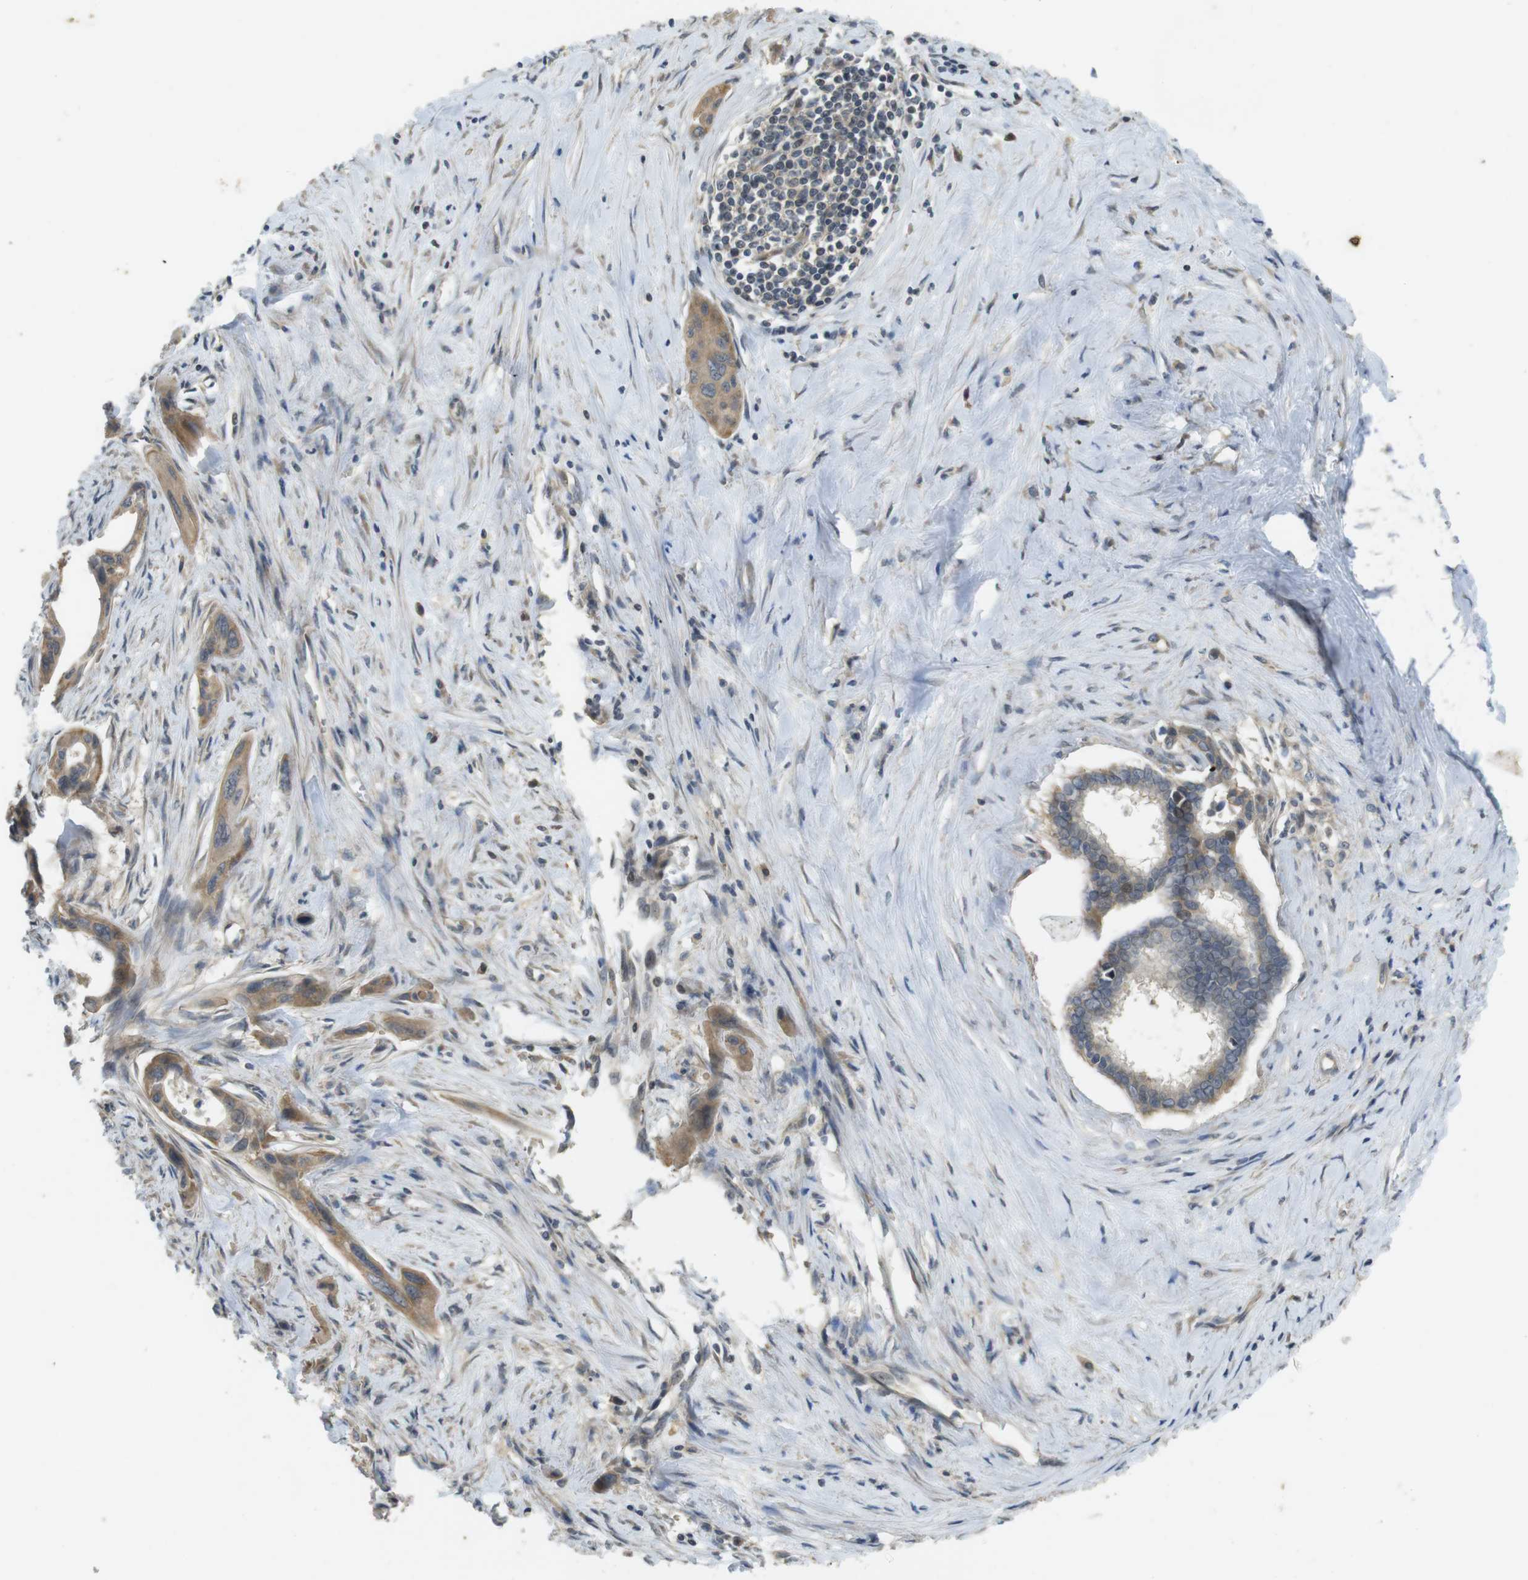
{"staining": {"intensity": "moderate", "quantity": ">75%", "location": "cytoplasmic/membranous"}, "tissue": "pancreatic cancer", "cell_type": "Tumor cells", "image_type": "cancer", "snomed": [{"axis": "morphology", "description": "Adenocarcinoma, NOS"}, {"axis": "topography", "description": "Pancreas"}], "caption": "Immunohistochemistry (IHC) of pancreatic cancer displays medium levels of moderate cytoplasmic/membranous positivity in about >75% of tumor cells. (IHC, brightfield microscopy, high magnification).", "gene": "CLTC", "patient": {"sex": "male", "age": 73}}